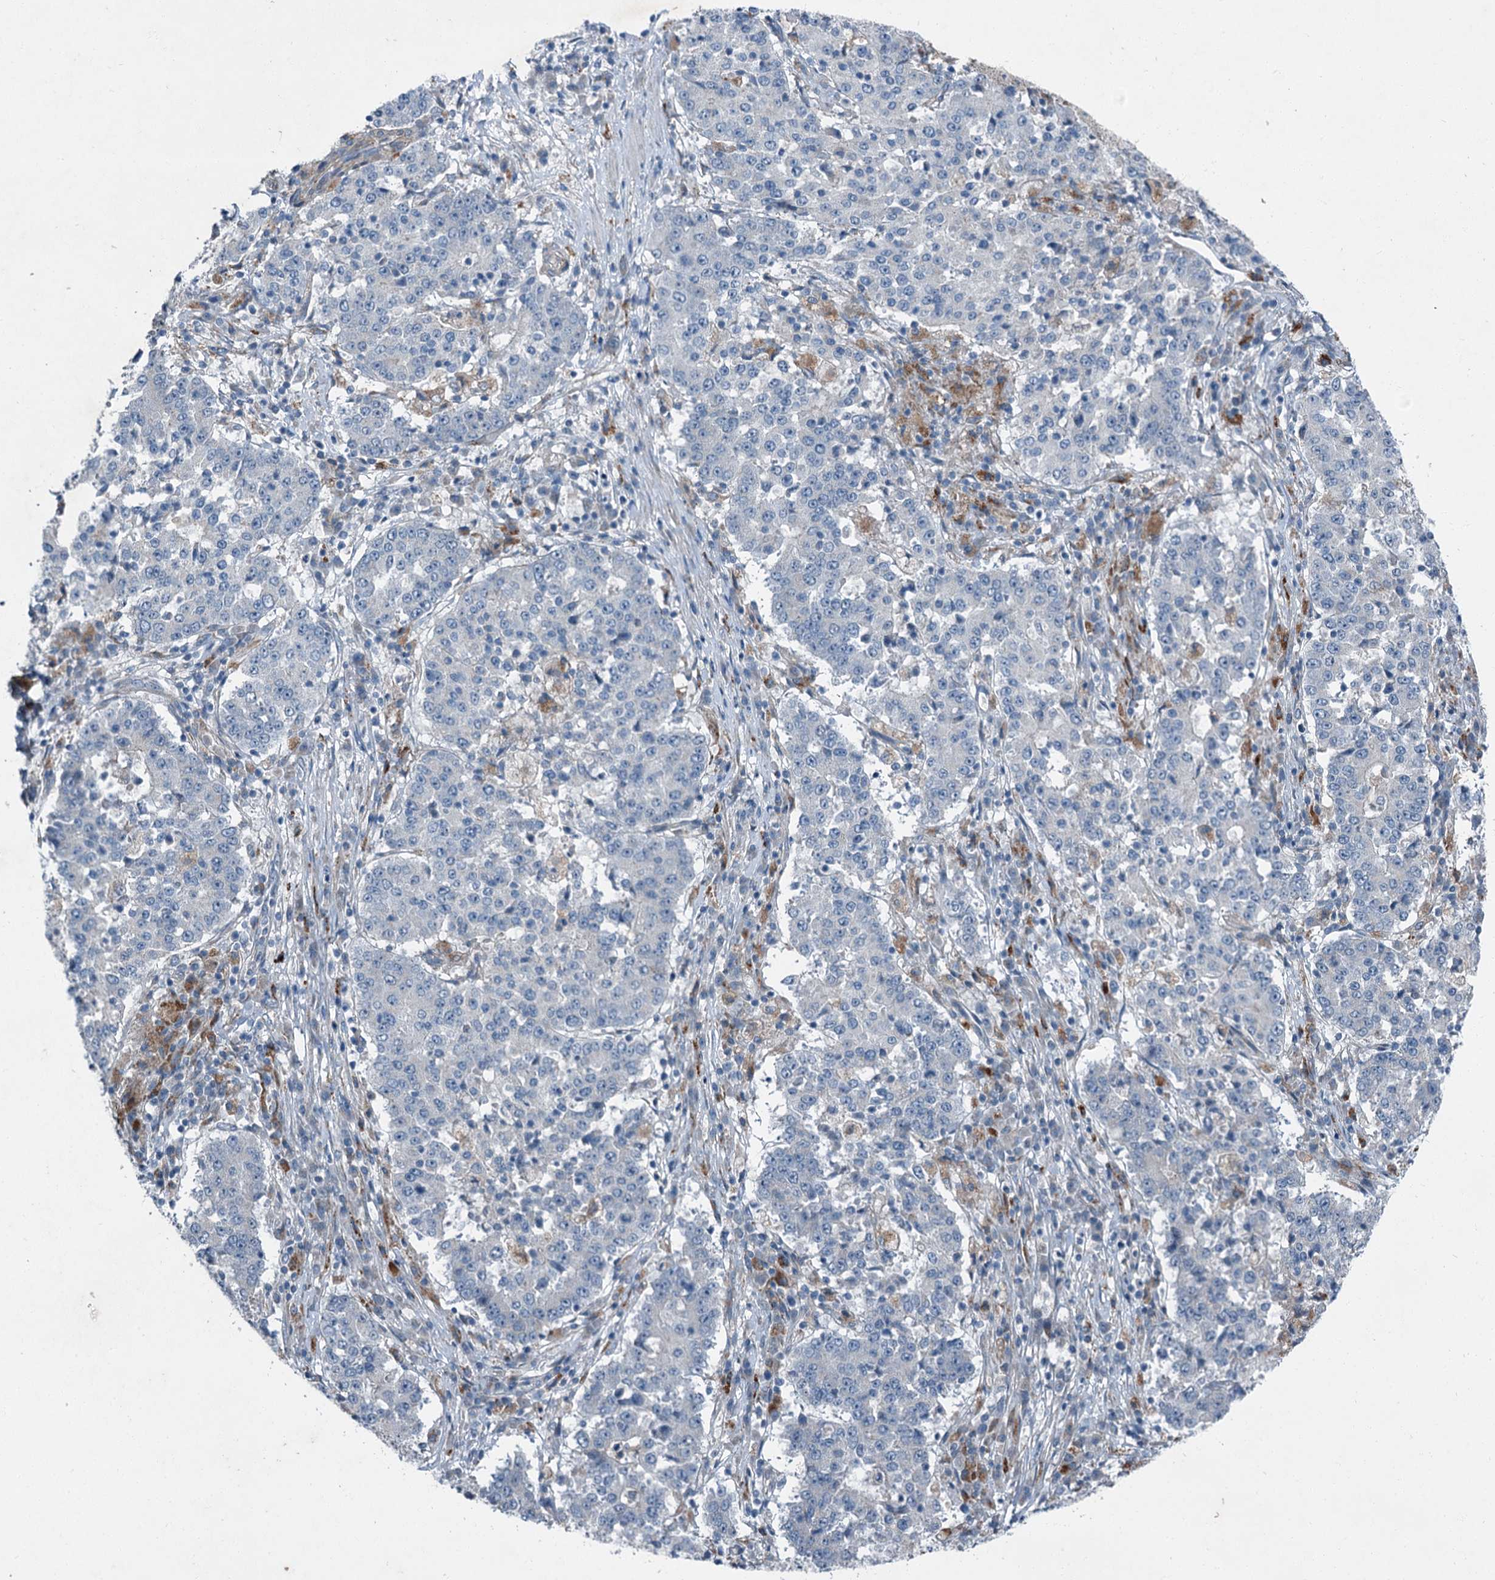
{"staining": {"intensity": "negative", "quantity": "none", "location": "none"}, "tissue": "stomach cancer", "cell_type": "Tumor cells", "image_type": "cancer", "snomed": [{"axis": "morphology", "description": "Adenocarcinoma, NOS"}, {"axis": "topography", "description": "Stomach"}], "caption": "IHC micrograph of neoplastic tissue: stomach cancer (adenocarcinoma) stained with DAB displays no significant protein positivity in tumor cells. (DAB immunohistochemistry, high magnification).", "gene": "AXL", "patient": {"sex": "male", "age": 59}}